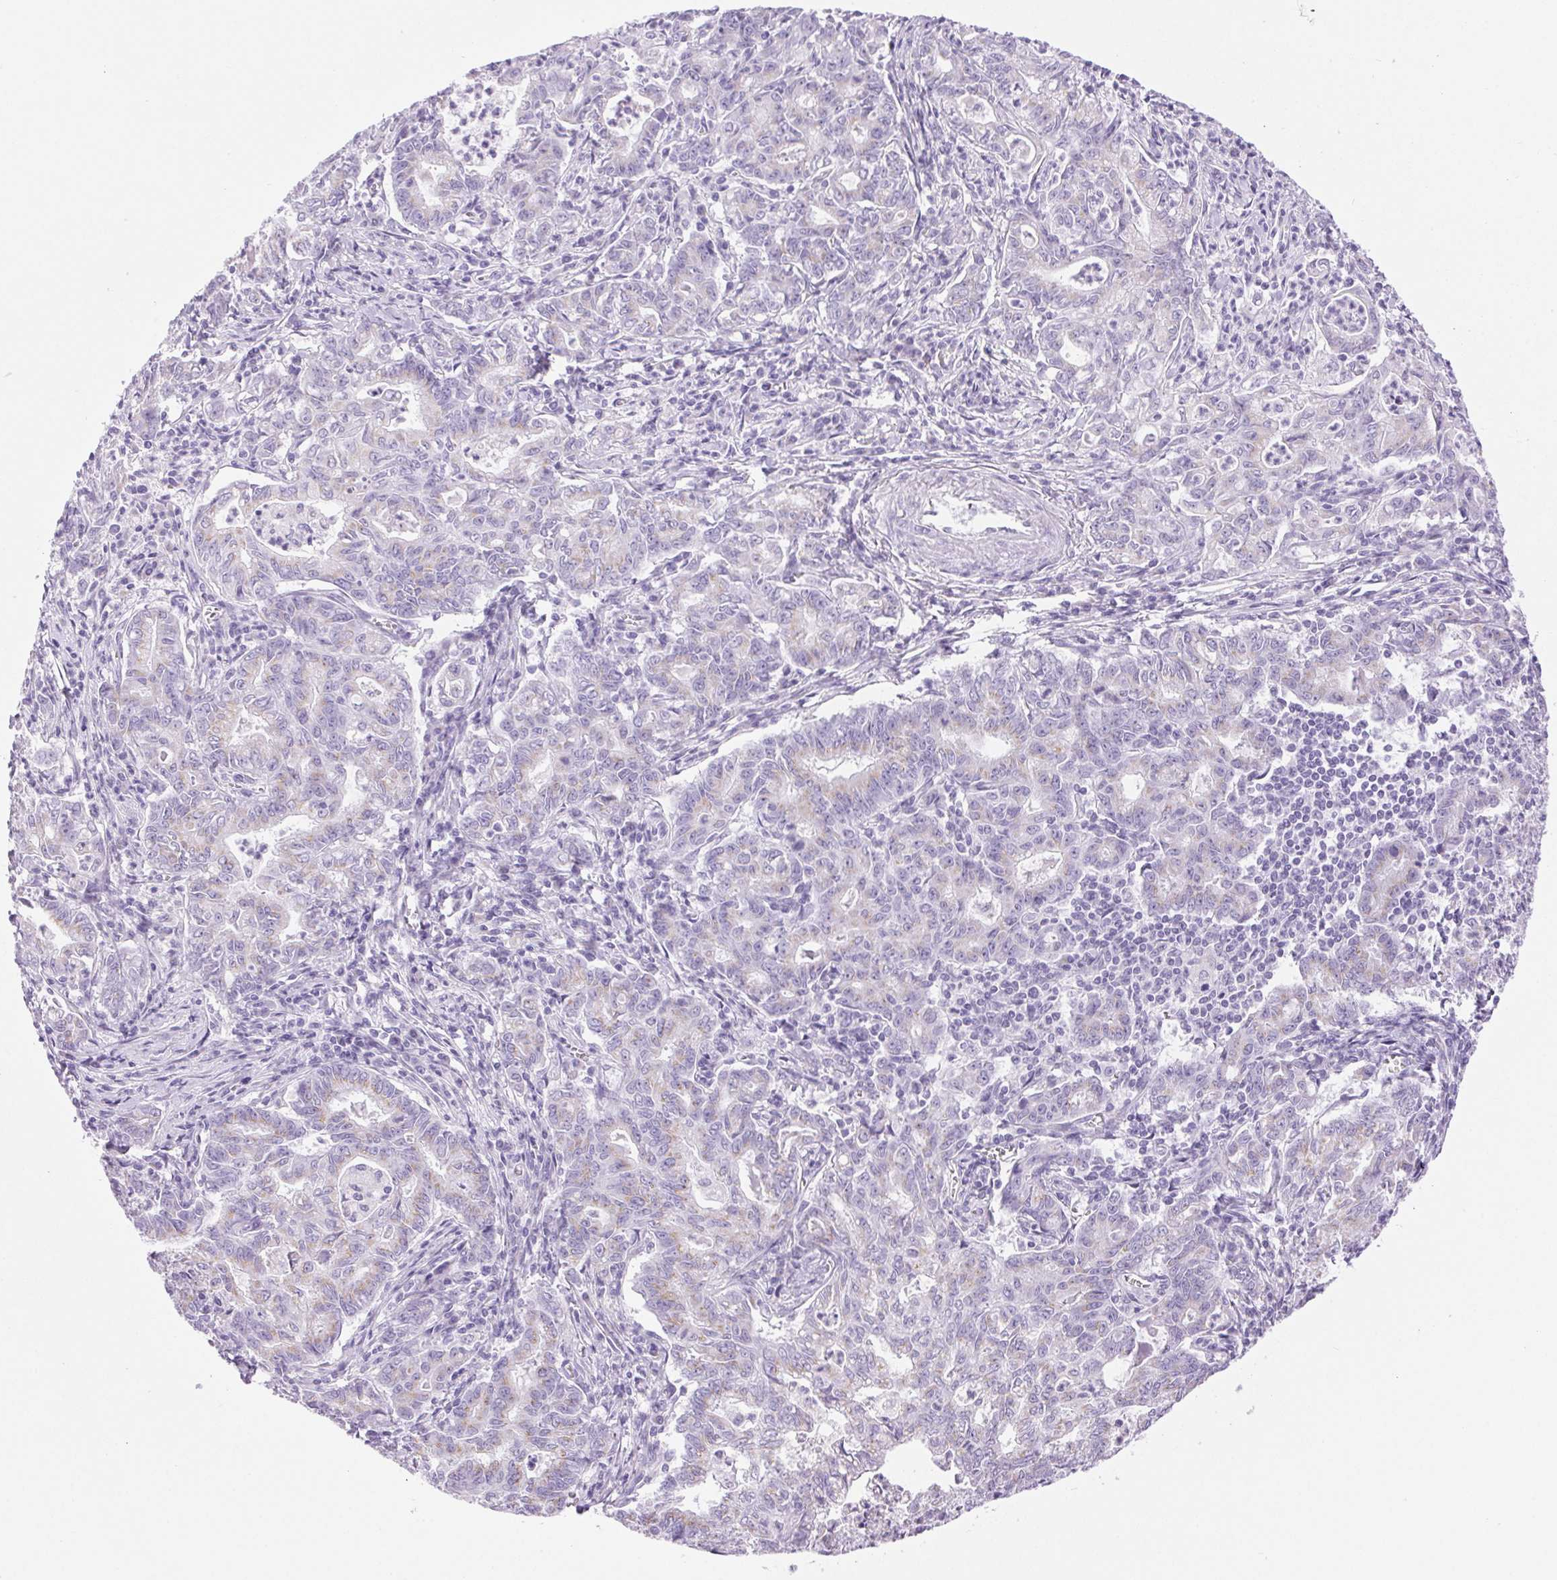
{"staining": {"intensity": "weak", "quantity": "<25%", "location": "cytoplasmic/membranous"}, "tissue": "stomach cancer", "cell_type": "Tumor cells", "image_type": "cancer", "snomed": [{"axis": "morphology", "description": "Adenocarcinoma, NOS"}, {"axis": "topography", "description": "Stomach, upper"}], "caption": "Human stomach cancer (adenocarcinoma) stained for a protein using IHC exhibits no positivity in tumor cells.", "gene": "SERPINB3", "patient": {"sex": "female", "age": 79}}